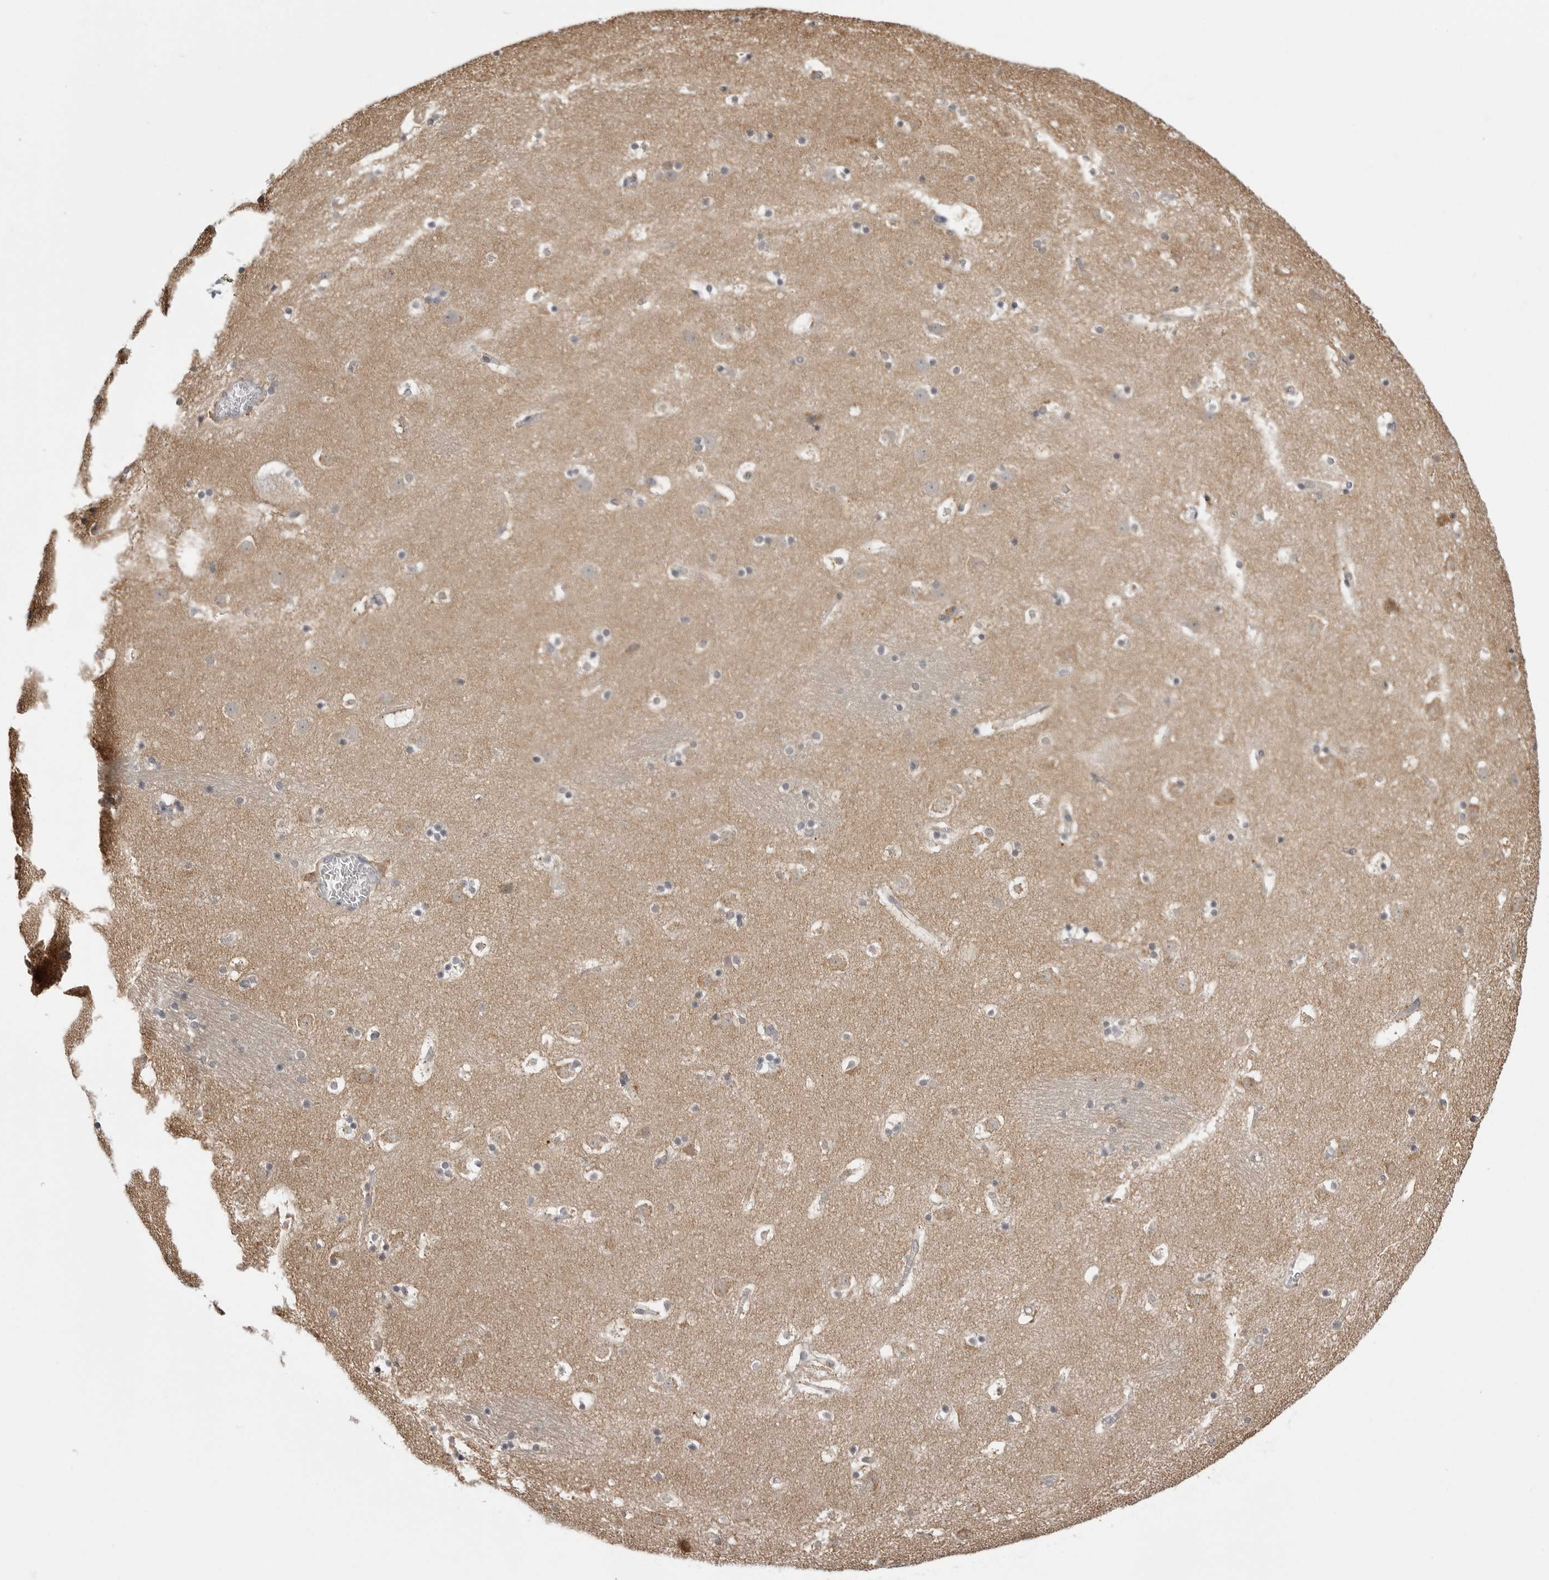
{"staining": {"intensity": "moderate", "quantity": "<25%", "location": "cytoplasmic/membranous"}, "tissue": "caudate", "cell_type": "Glial cells", "image_type": "normal", "snomed": [{"axis": "morphology", "description": "Normal tissue, NOS"}, {"axis": "topography", "description": "Lateral ventricle wall"}], "caption": "Immunohistochemical staining of unremarkable caudate shows <25% levels of moderate cytoplasmic/membranous protein staining in about <25% of glial cells. Nuclei are stained in blue.", "gene": "FH", "patient": {"sex": "male", "age": 45}}